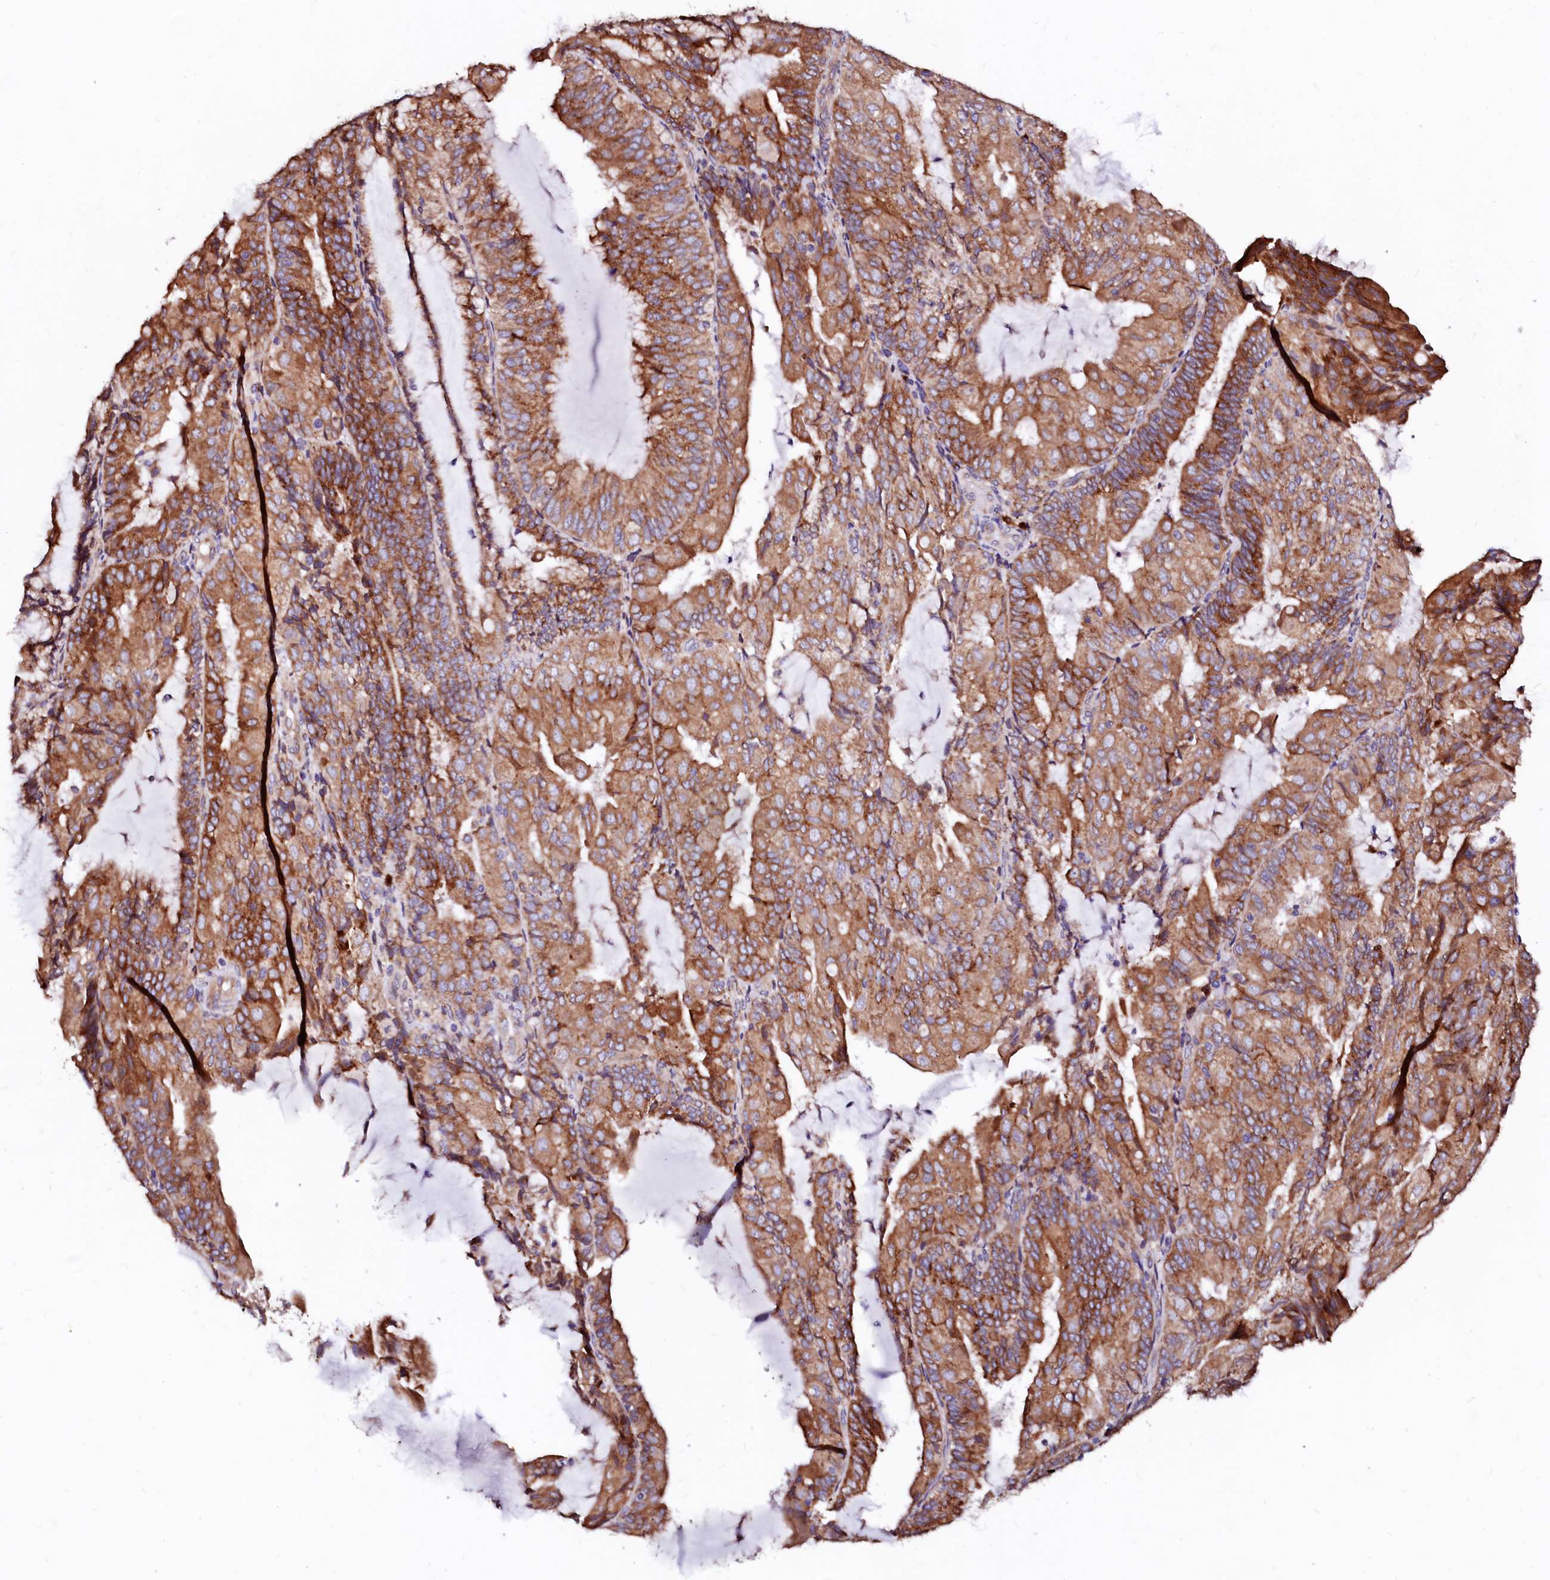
{"staining": {"intensity": "moderate", "quantity": ">75%", "location": "cytoplasmic/membranous"}, "tissue": "endometrial cancer", "cell_type": "Tumor cells", "image_type": "cancer", "snomed": [{"axis": "morphology", "description": "Adenocarcinoma, NOS"}, {"axis": "topography", "description": "Endometrium"}], "caption": "IHC image of neoplastic tissue: human endometrial cancer (adenocarcinoma) stained using immunohistochemistry (IHC) exhibits medium levels of moderate protein expression localized specifically in the cytoplasmic/membranous of tumor cells, appearing as a cytoplasmic/membranous brown color.", "gene": "LMAN1", "patient": {"sex": "female", "age": 81}}